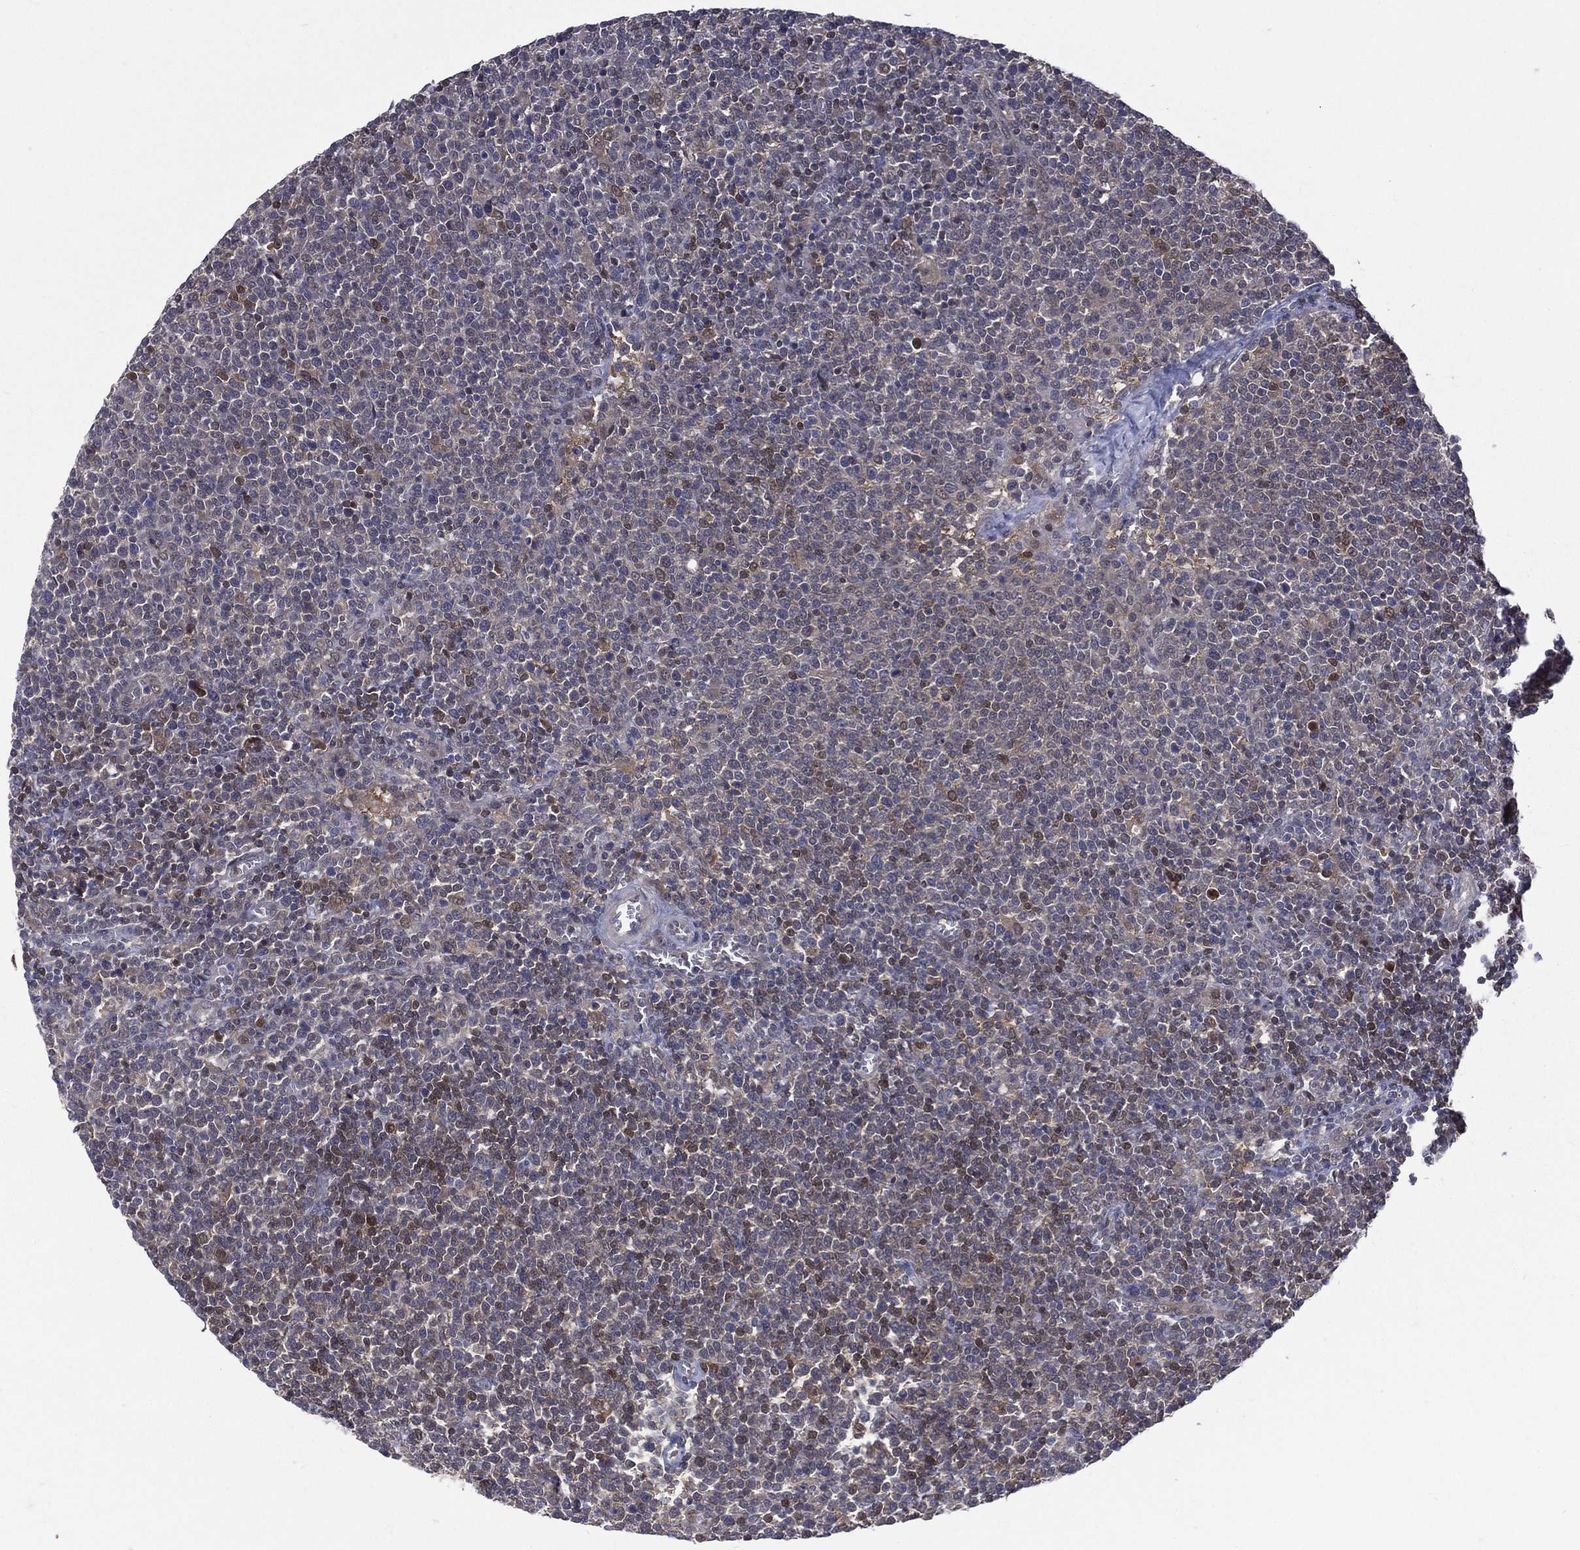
{"staining": {"intensity": "strong", "quantity": "<25%", "location": "nuclear"}, "tissue": "lymphoma", "cell_type": "Tumor cells", "image_type": "cancer", "snomed": [{"axis": "morphology", "description": "Malignant lymphoma, non-Hodgkin's type, High grade"}, {"axis": "topography", "description": "Lymph node"}], "caption": "Protein expression analysis of human lymphoma reveals strong nuclear staining in about <25% of tumor cells. Nuclei are stained in blue.", "gene": "MTAP", "patient": {"sex": "male", "age": 61}}